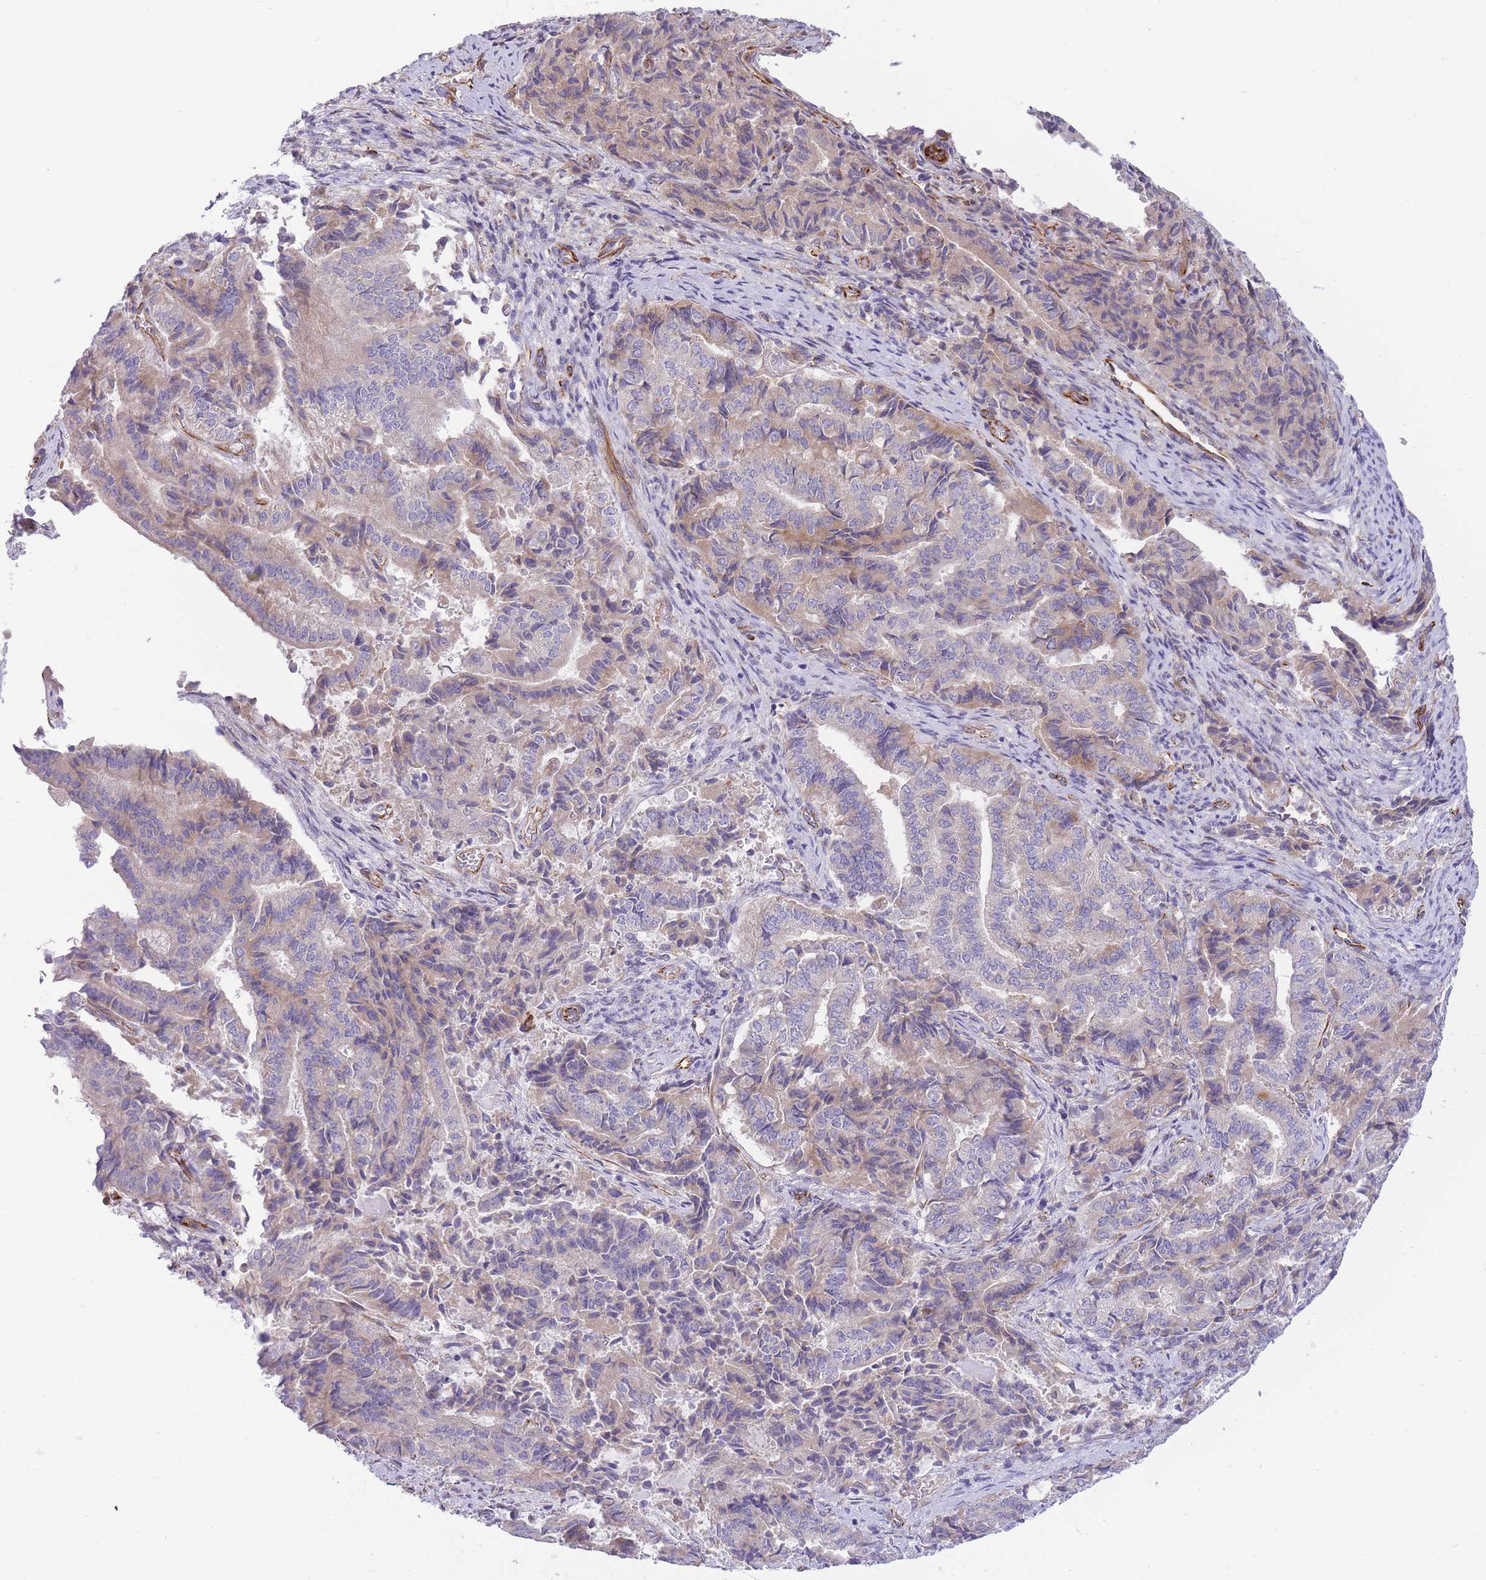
{"staining": {"intensity": "weak", "quantity": "<25%", "location": "cytoplasmic/membranous"}, "tissue": "endometrial cancer", "cell_type": "Tumor cells", "image_type": "cancer", "snomed": [{"axis": "morphology", "description": "Adenocarcinoma, NOS"}, {"axis": "topography", "description": "Endometrium"}], "caption": "Immunohistochemistry (IHC) histopathology image of neoplastic tissue: endometrial cancer (adenocarcinoma) stained with DAB (3,3'-diaminobenzidine) exhibits no significant protein positivity in tumor cells.", "gene": "ECPAS", "patient": {"sex": "female", "age": 80}}